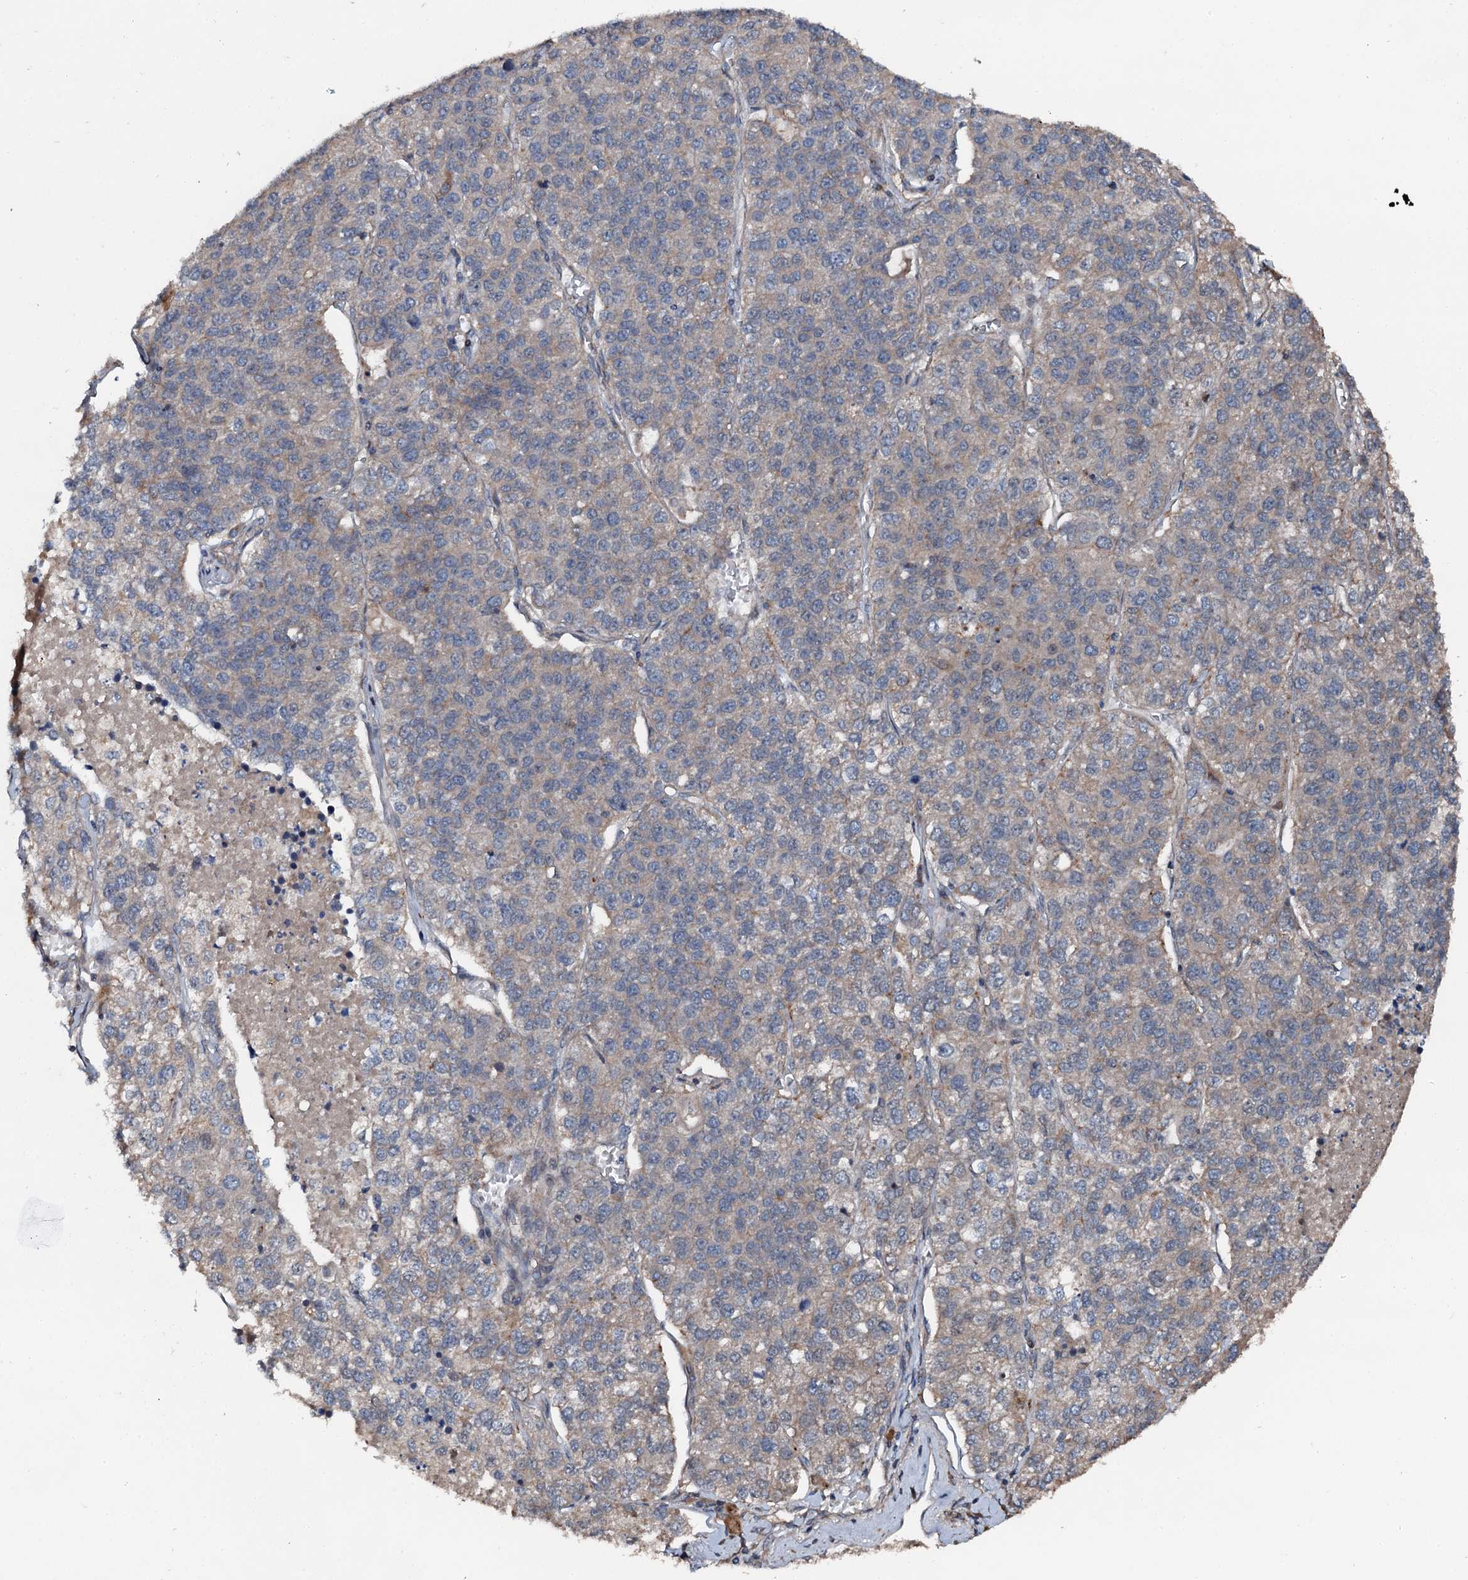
{"staining": {"intensity": "negative", "quantity": "none", "location": "none"}, "tissue": "lung cancer", "cell_type": "Tumor cells", "image_type": "cancer", "snomed": [{"axis": "morphology", "description": "Adenocarcinoma, NOS"}, {"axis": "topography", "description": "Lung"}], "caption": "This is an immunohistochemistry (IHC) photomicrograph of lung adenocarcinoma. There is no staining in tumor cells.", "gene": "FLYWCH1", "patient": {"sex": "male", "age": 49}}